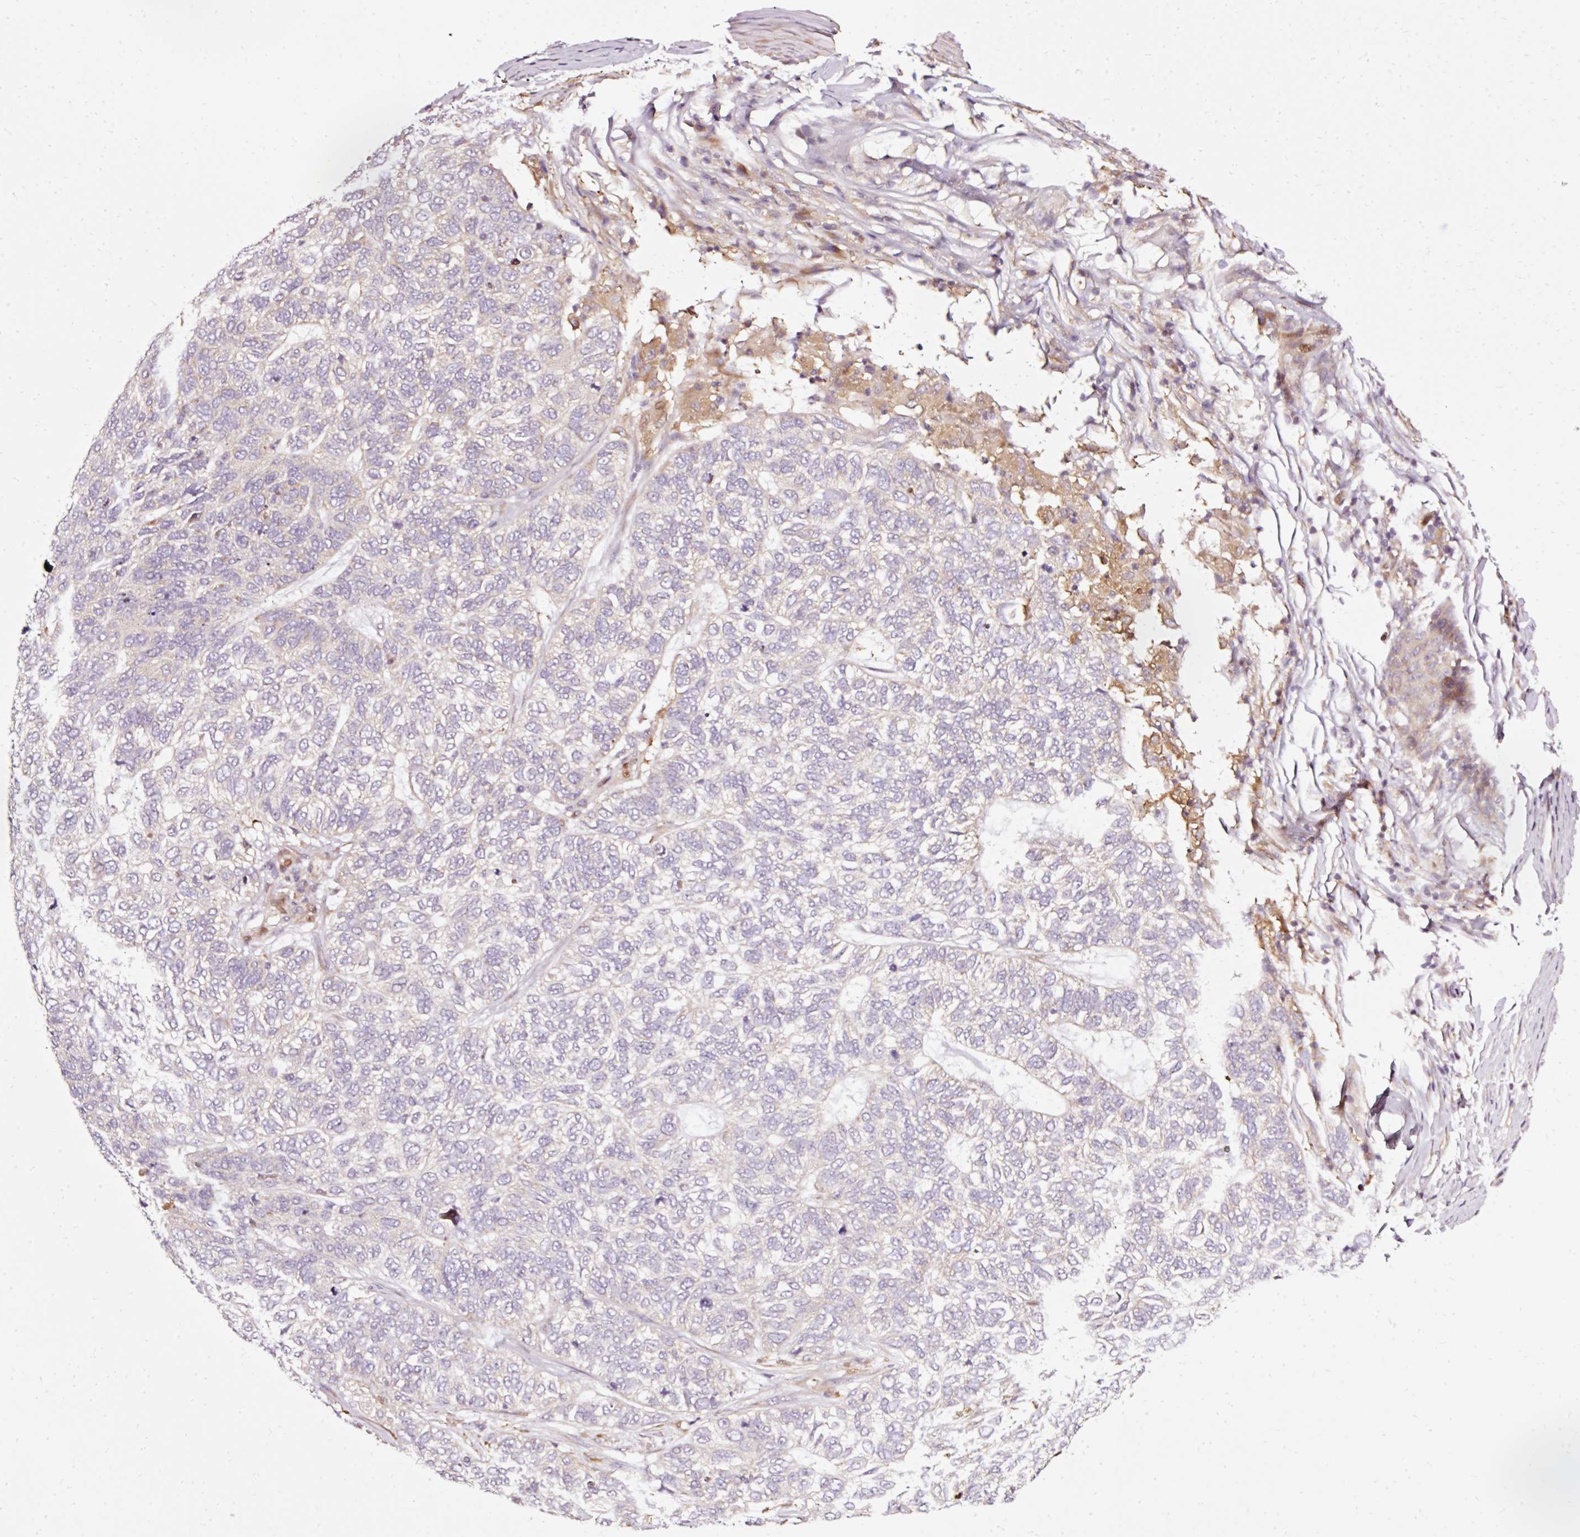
{"staining": {"intensity": "negative", "quantity": "none", "location": "none"}, "tissue": "skin cancer", "cell_type": "Tumor cells", "image_type": "cancer", "snomed": [{"axis": "morphology", "description": "Basal cell carcinoma"}, {"axis": "topography", "description": "Skin"}], "caption": "IHC photomicrograph of neoplastic tissue: skin cancer stained with DAB reveals no significant protein positivity in tumor cells. (Stains: DAB immunohistochemistry (IHC) with hematoxylin counter stain, Microscopy: brightfield microscopy at high magnification).", "gene": "NAPA", "patient": {"sex": "female", "age": 65}}